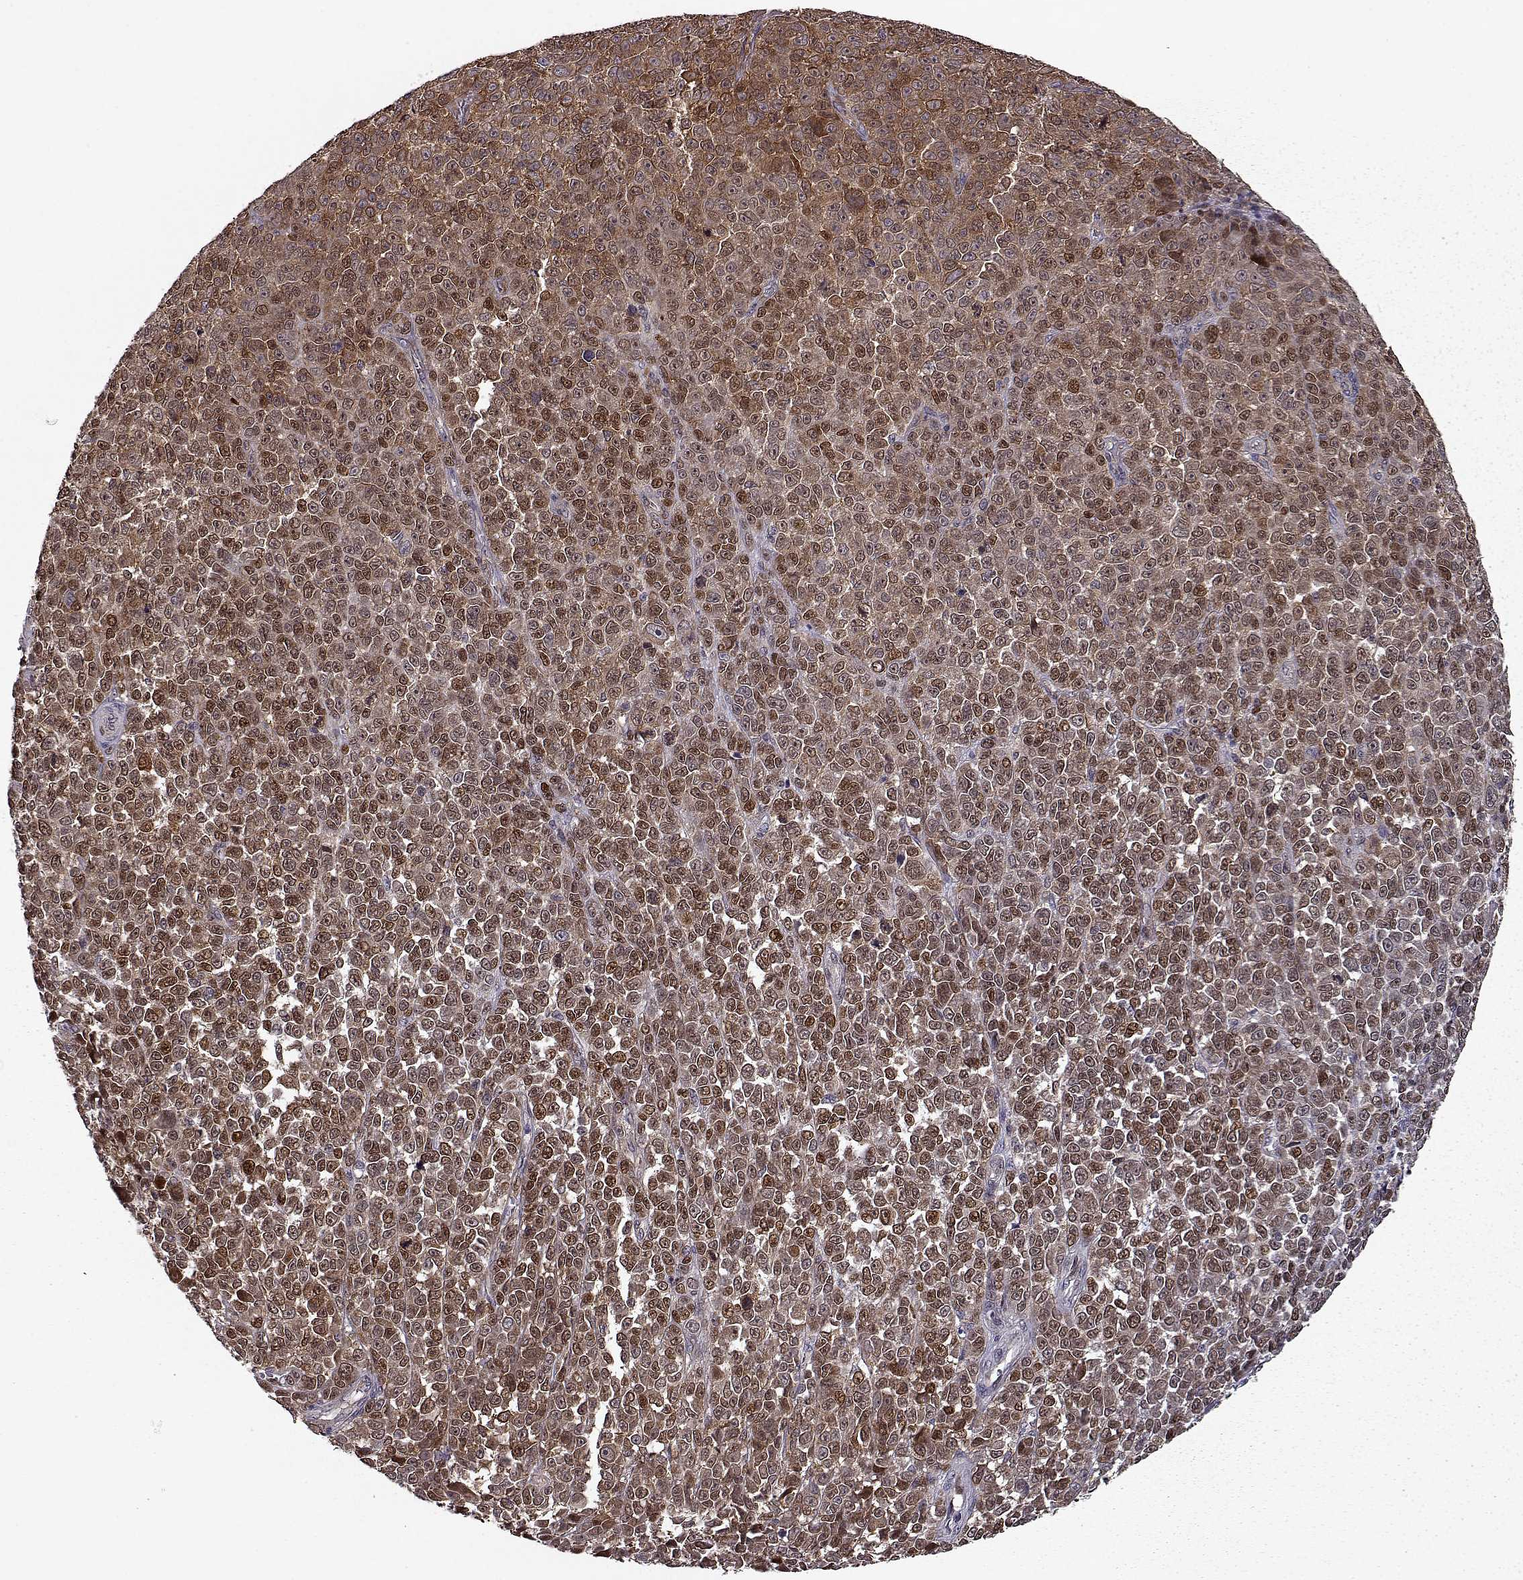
{"staining": {"intensity": "moderate", "quantity": ">75%", "location": "cytoplasmic/membranous,nuclear"}, "tissue": "melanoma", "cell_type": "Tumor cells", "image_type": "cancer", "snomed": [{"axis": "morphology", "description": "Malignant melanoma, NOS"}, {"axis": "topography", "description": "Skin"}], "caption": "Moderate cytoplasmic/membranous and nuclear positivity for a protein is present in approximately >75% of tumor cells of melanoma using IHC.", "gene": "RANBP1", "patient": {"sex": "female", "age": 95}}